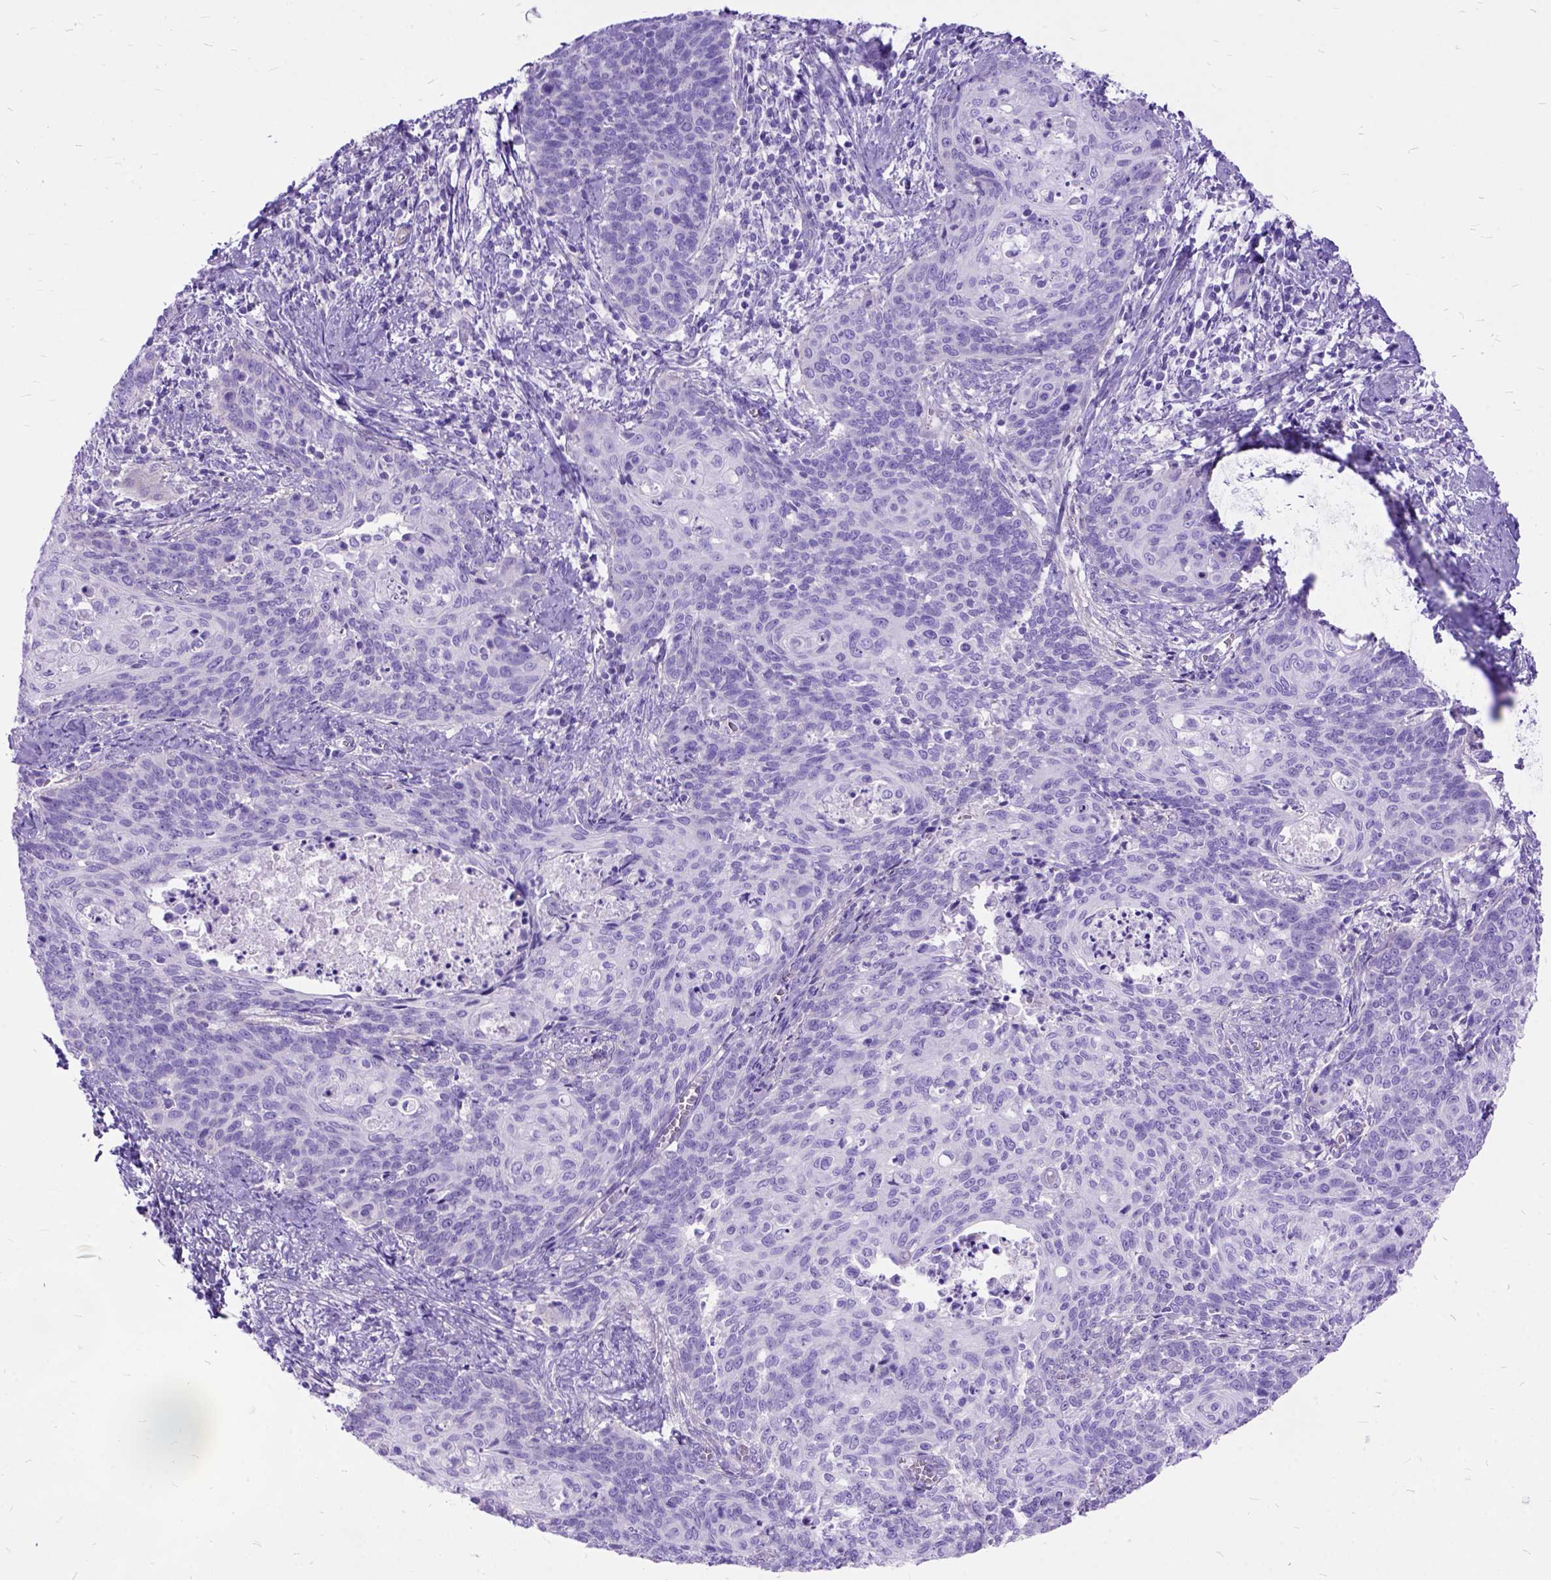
{"staining": {"intensity": "negative", "quantity": "none", "location": "none"}, "tissue": "cervical cancer", "cell_type": "Tumor cells", "image_type": "cancer", "snomed": [{"axis": "morphology", "description": "Normal tissue, NOS"}, {"axis": "morphology", "description": "Squamous cell carcinoma, NOS"}, {"axis": "topography", "description": "Cervix"}], "caption": "Tumor cells show no significant protein staining in cervical cancer.", "gene": "ARL9", "patient": {"sex": "female", "age": 39}}